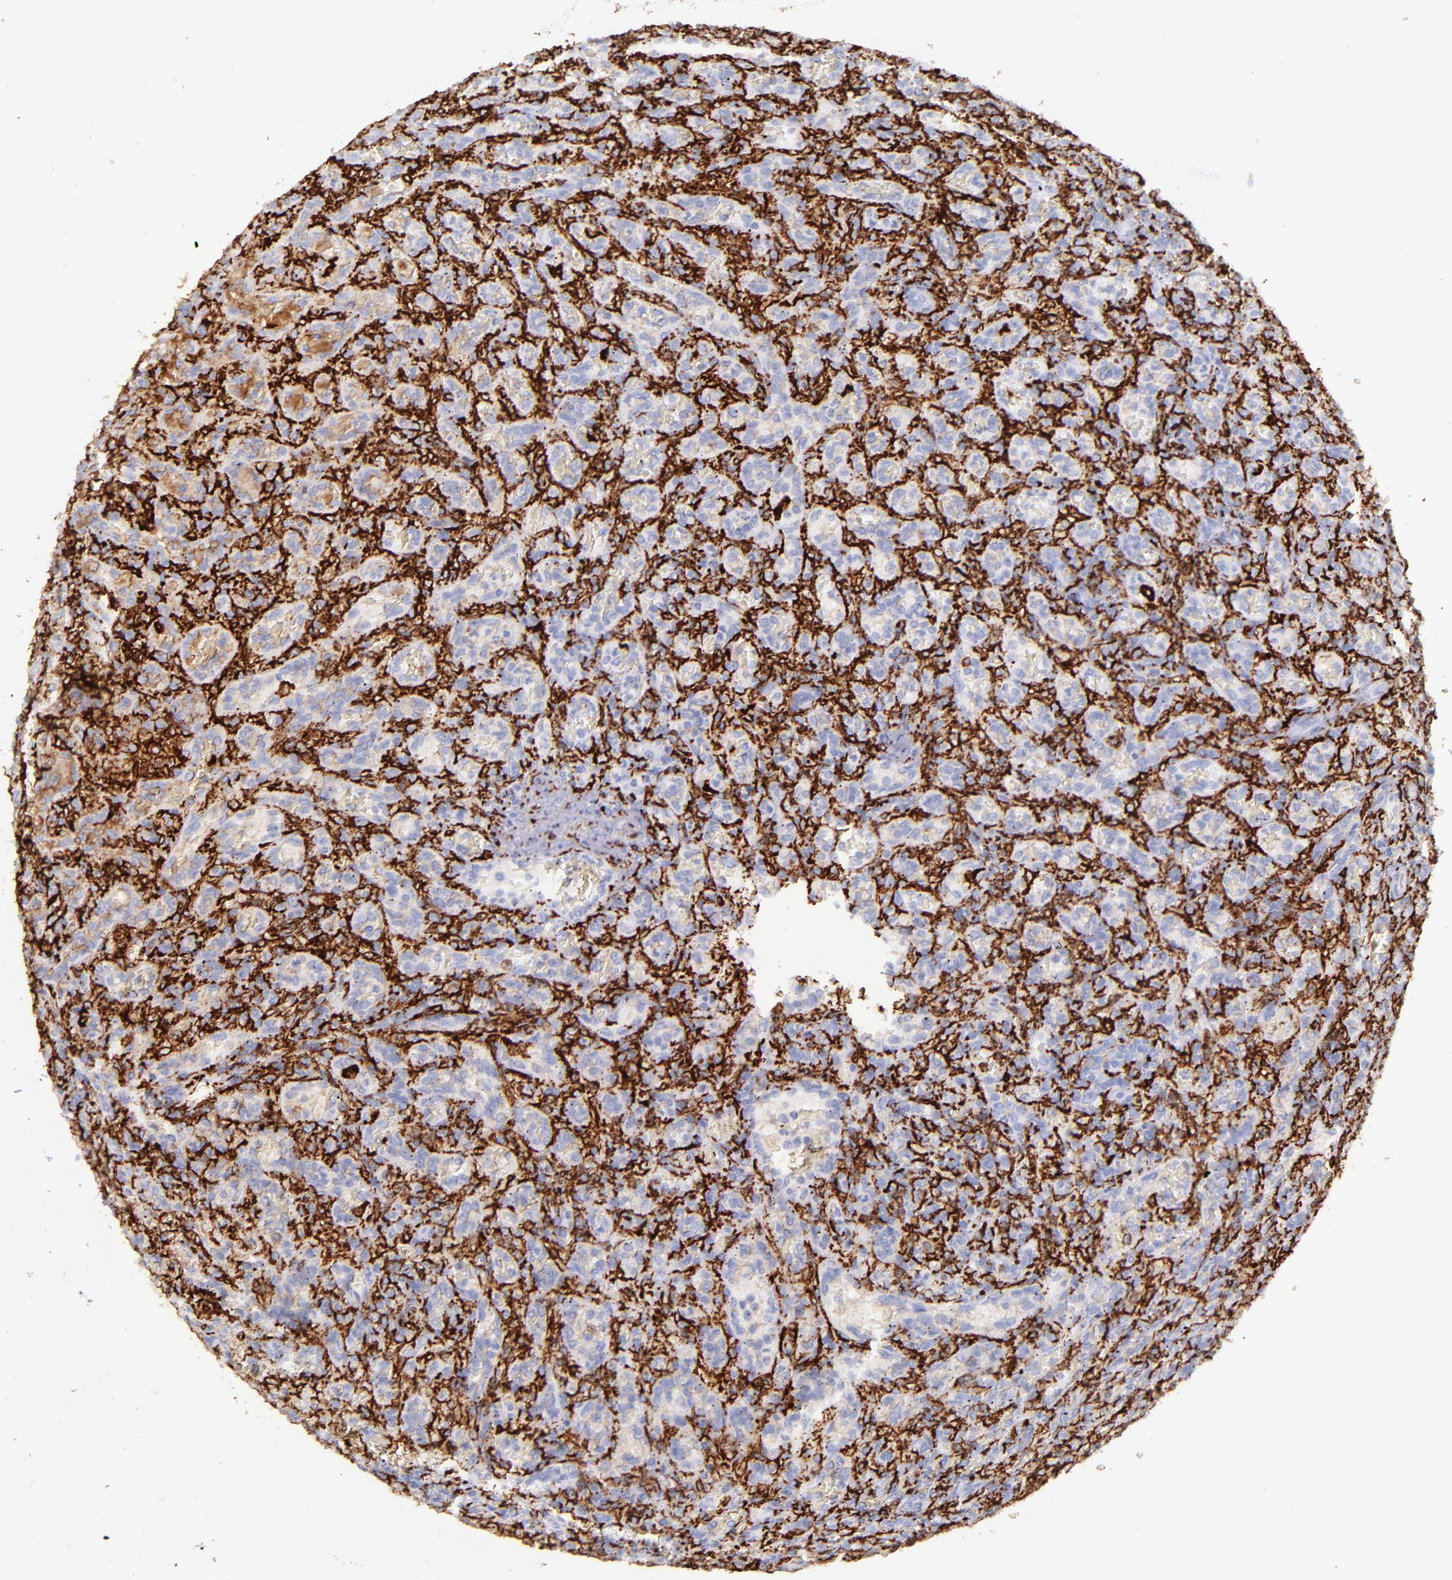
{"staining": {"intensity": "negative", "quantity": "none", "location": "none"}, "tissue": "lymphoma", "cell_type": "Tumor cells", "image_type": "cancer", "snomed": [{"axis": "morphology", "description": "Malignant lymphoma, non-Hodgkin's type, Low grade"}, {"axis": "topography", "description": "Spleen"}], "caption": "Immunohistochemistry (IHC) micrograph of neoplastic tissue: human lymphoma stained with DAB (3,3'-diaminobenzidine) shows no significant protein expression in tumor cells. (DAB immunohistochemistry with hematoxylin counter stain).", "gene": "CD163", "patient": {"sex": "female", "age": 64}}